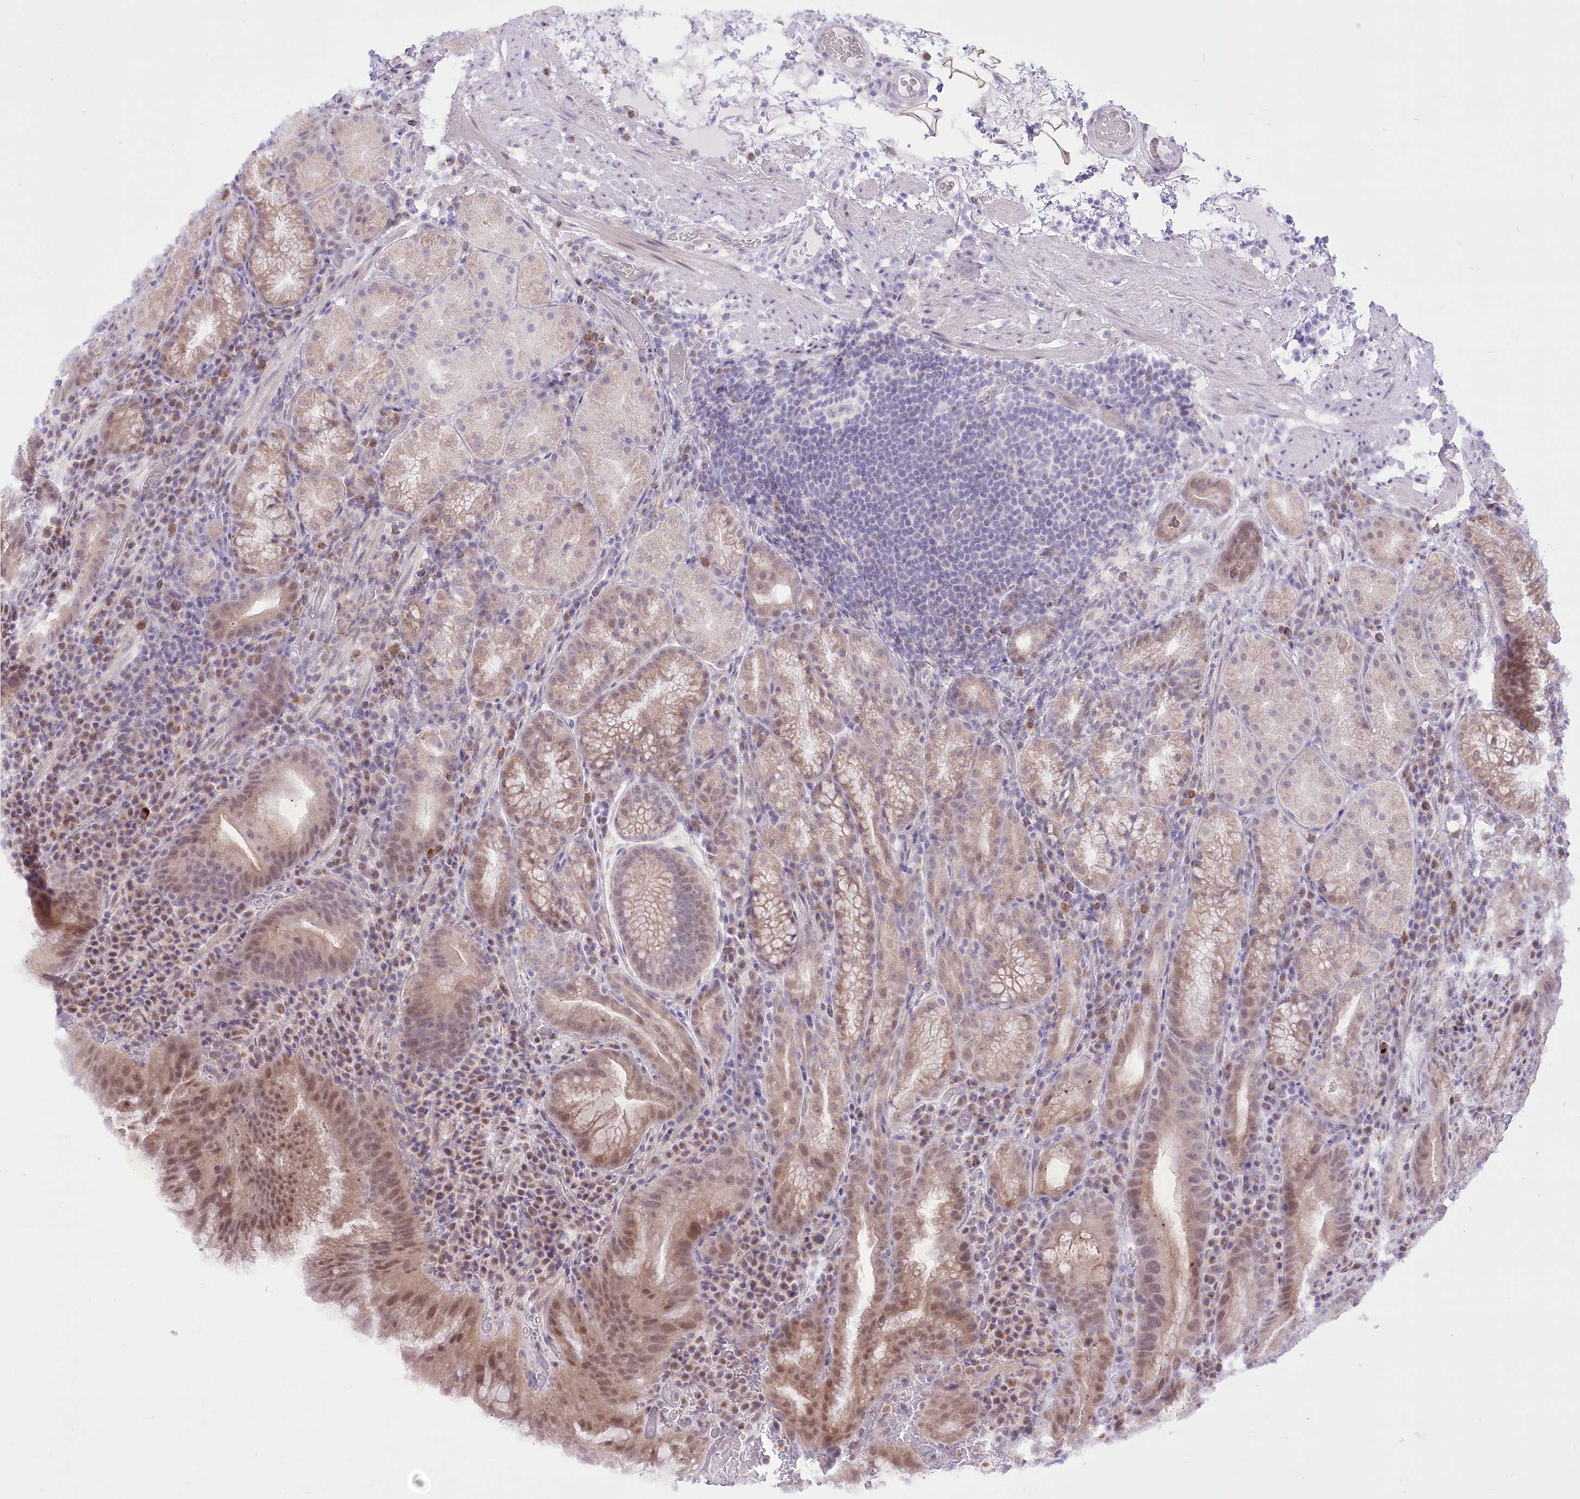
{"staining": {"intensity": "moderate", "quantity": "<25%", "location": "cytoplasmic/membranous,nuclear"}, "tissue": "stomach", "cell_type": "Glandular cells", "image_type": "normal", "snomed": [{"axis": "morphology", "description": "Normal tissue, NOS"}, {"axis": "morphology", "description": "Inflammation, NOS"}, {"axis": "topography", "description": "Stomach"}], "caption": "Protein expression analysis of benign stomach displays moderate cytoplasmic/membranous,nuclear expression in approximately <25% of glandular cells. Immunohistochemistry stains the protein of interest in brown and the nuclei are stained blue.", "gene": "BEND7", "patient": {"sex": "male", "age": 79}}